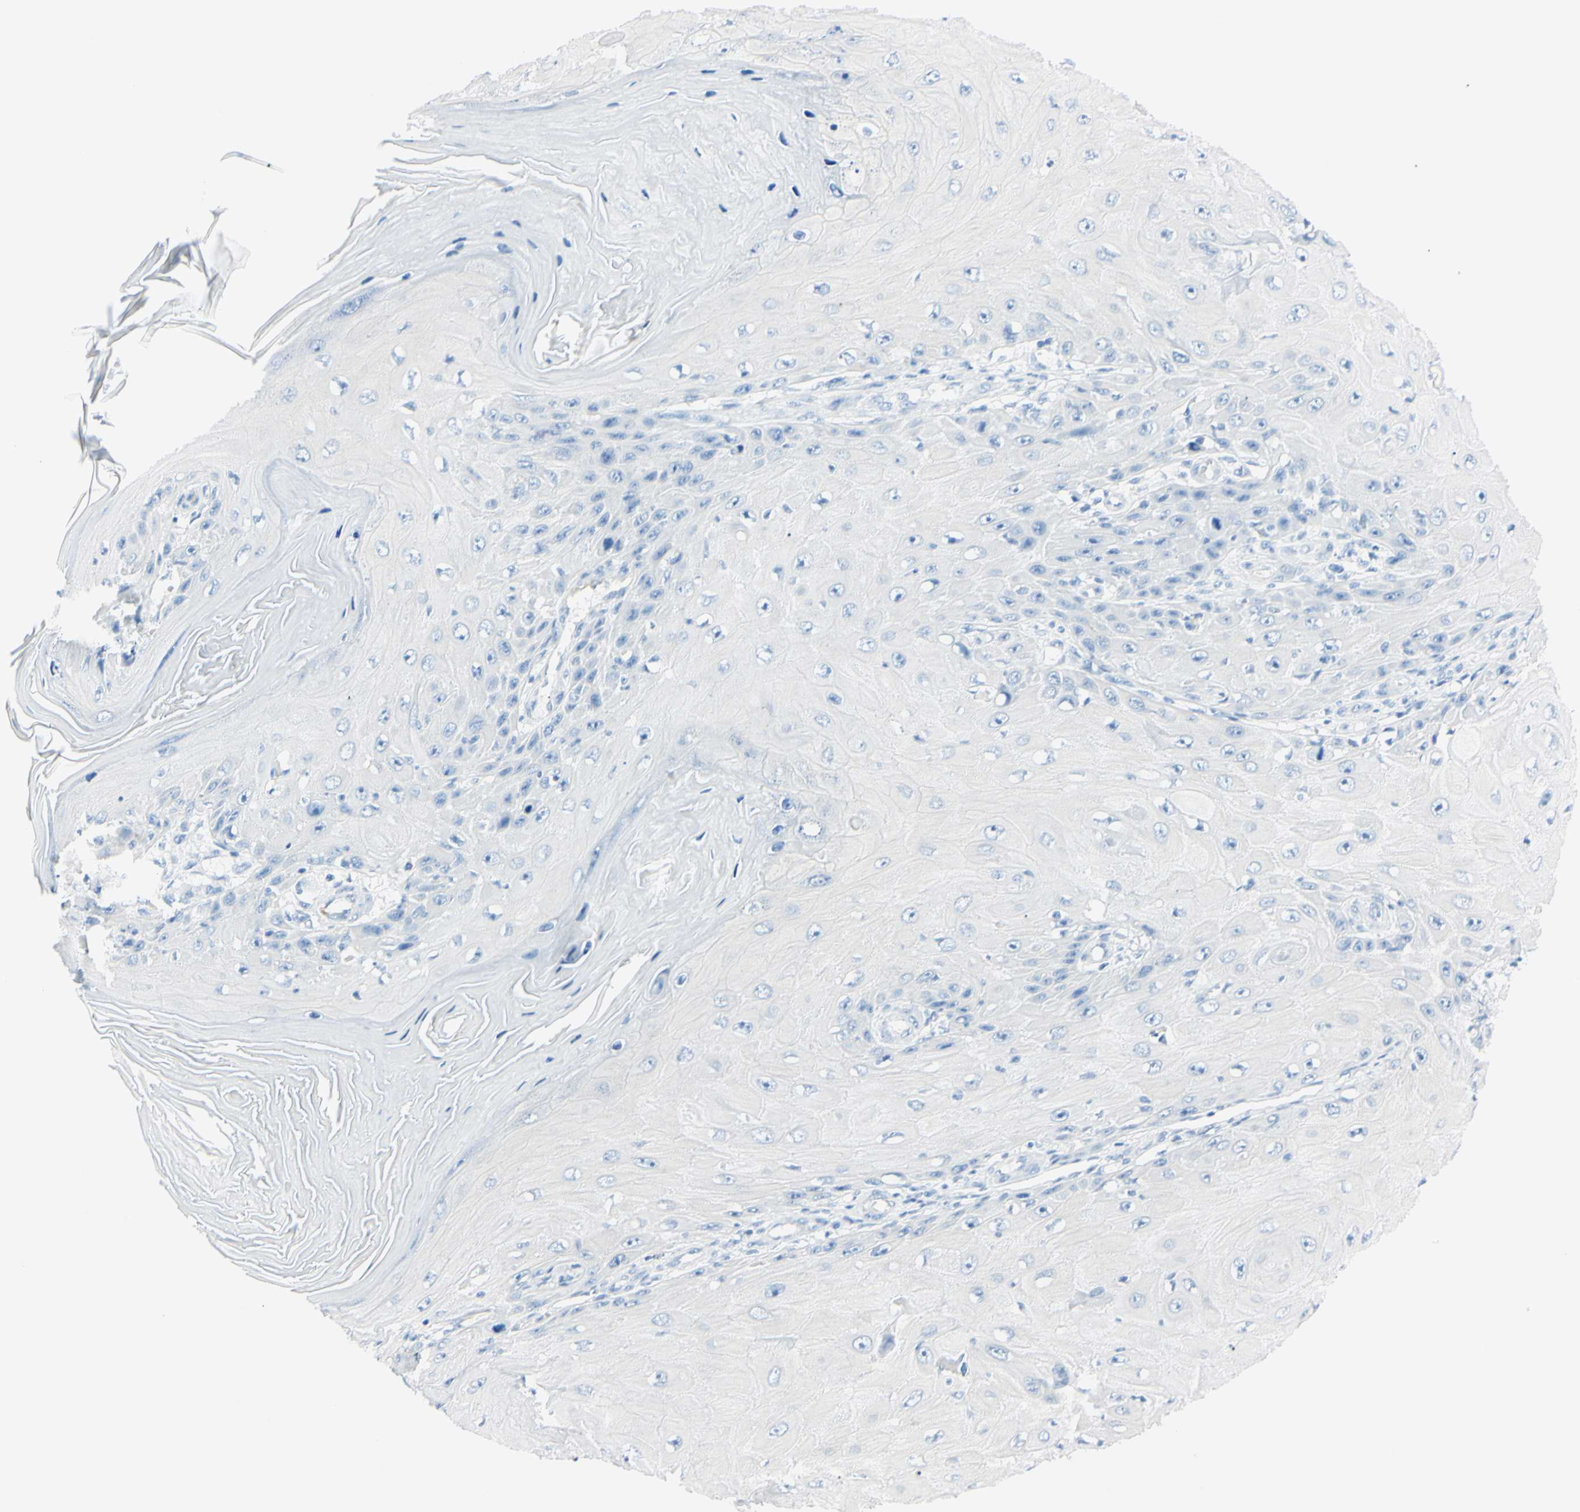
{"staining": {"intensity": "negative", "quantity": "none", "location": "none"}, "tissue": "skin cancer", "cell_type": "Tumor cells", "image_type": "cancer", "snomed": [{"axis": "morphology", "description": "Squamous cell carcinoma, NOS"}, {"axis": "topography", "description": "Skin"}], "caption": "Immunohistochemical staining of human skin cancer reveals no significant staining in tumor cells. (DAB (3,3'-diaminobenzidine) immunohistochemistry (IHC) visualized using brightfield microscopy, high magnification).", "gene": "FOLH1", "patient": {"sex": "female", "age": 73}}